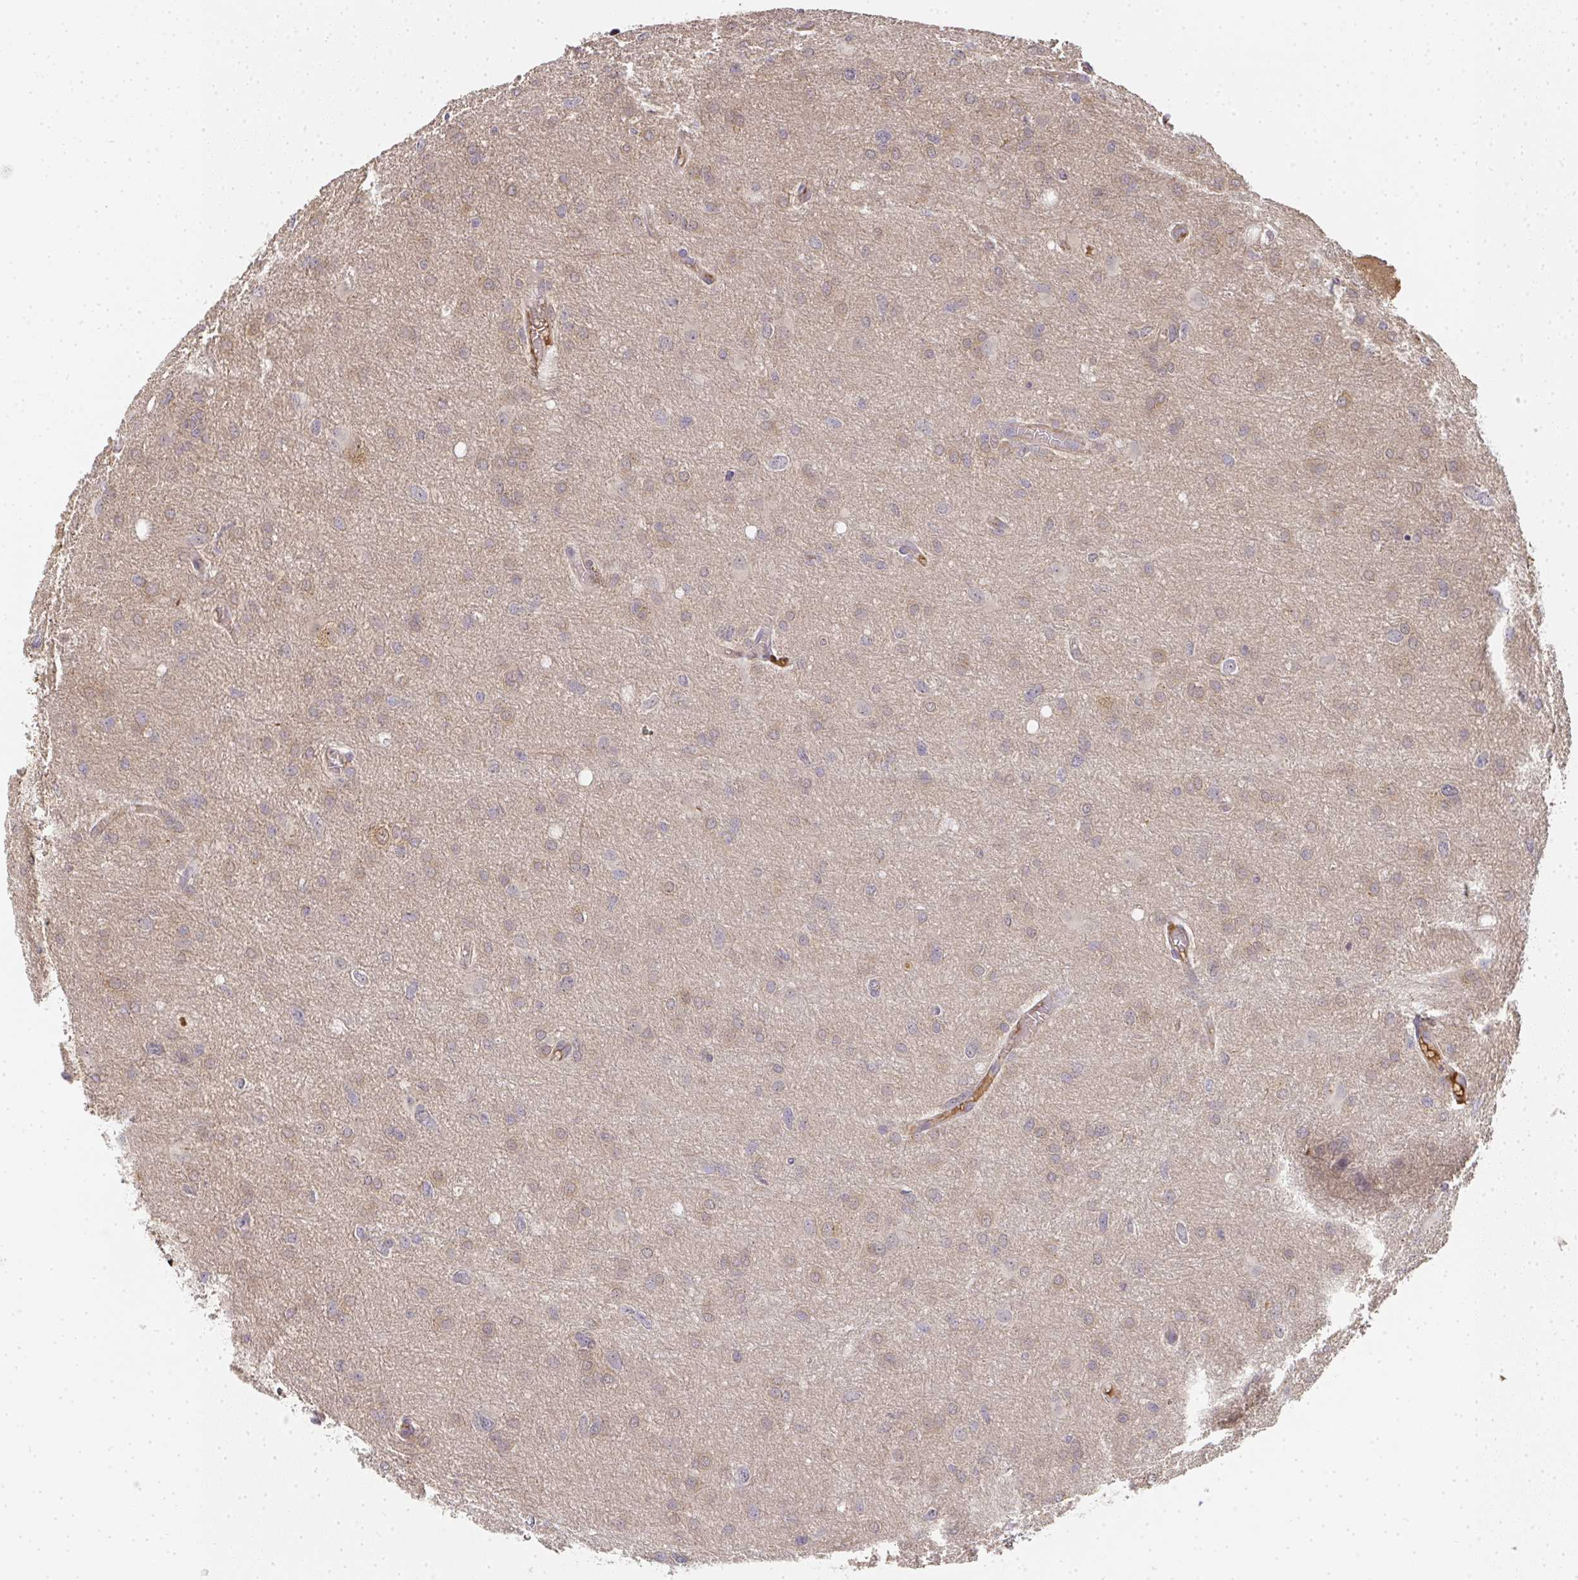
{"staining": {"intensity": "weak", "quantity": "<25%", "location": "cytoplasmic/membranous"}, "tissue": "glioma", "cell_type": "Tumor cells", "image_type": "cancer", "snomed": [{"axis": "morphology", "description": "Glioma, malignant, High grade"}, {"axis": "topography", "description": "Brain"}], "caption": "A histopathology image of human malignant high-grade glioma is negative for staining in tumor cells.", "gene": "SLC35B3", "patient": {"sex": "male", "age": 53}}